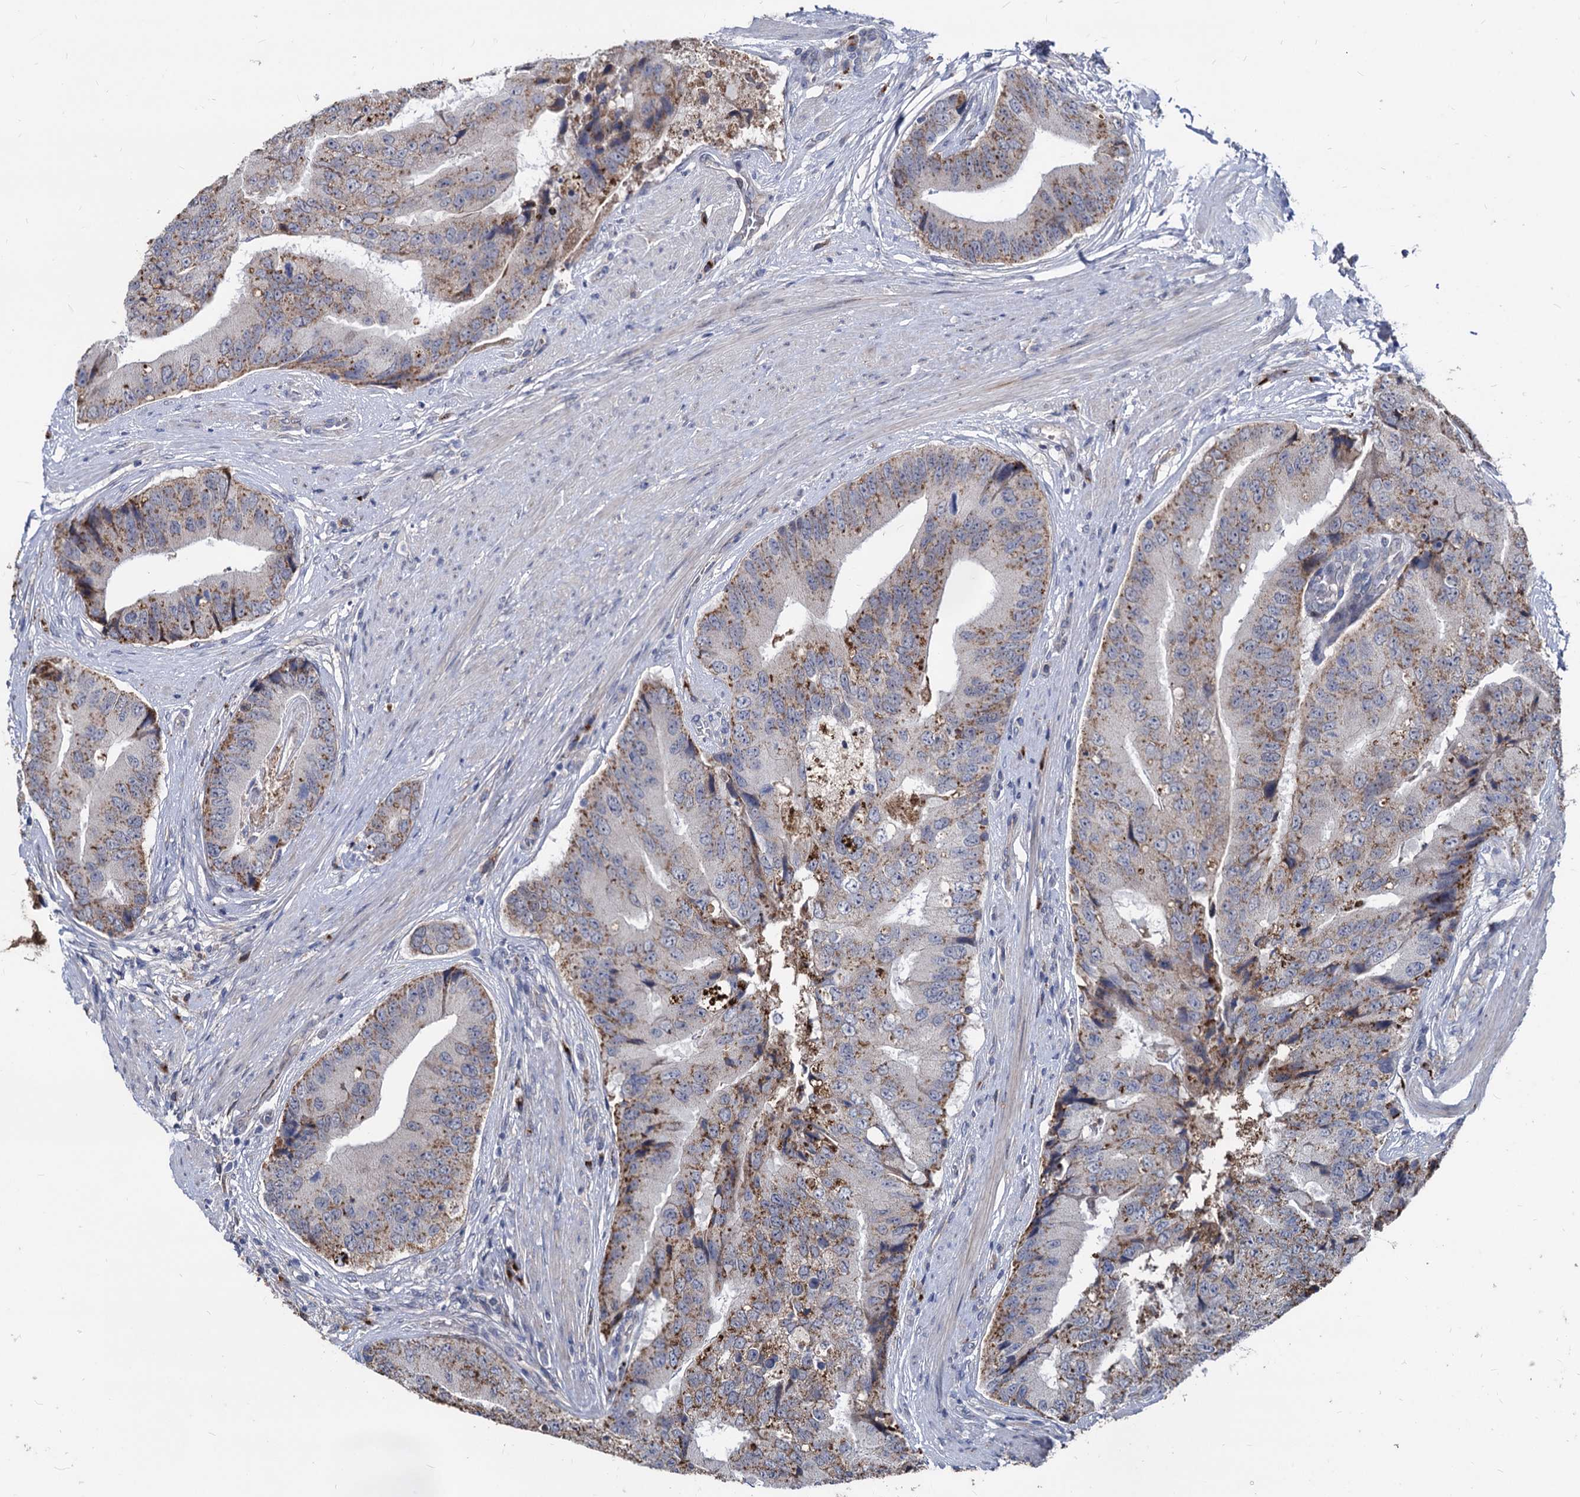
{"staining": {"intensity": "moderate", "quantity": "25%-75%", "location": "cytoplasmic/membranous"}, "tissue": "prostate cancer", "cell_type": "Tumor cells", "image_type": "cancer", "snomed": [{"axis": "morphology", "description": "Adenocarcinoma, High grade"}, {"axis": "topography", "description": "Prostate"}], "caption": "Tumor cells demonstrate medium levels of moderate cytoplasmic/membranous expression in approximately 25%-75% of cells in human prostate cancer. Immunohistochemistry stains the protein of interest in brown and the nuclei are stained blue.", "gene": "SMAGP", "patient": {"sex": "male", "age": 70}}